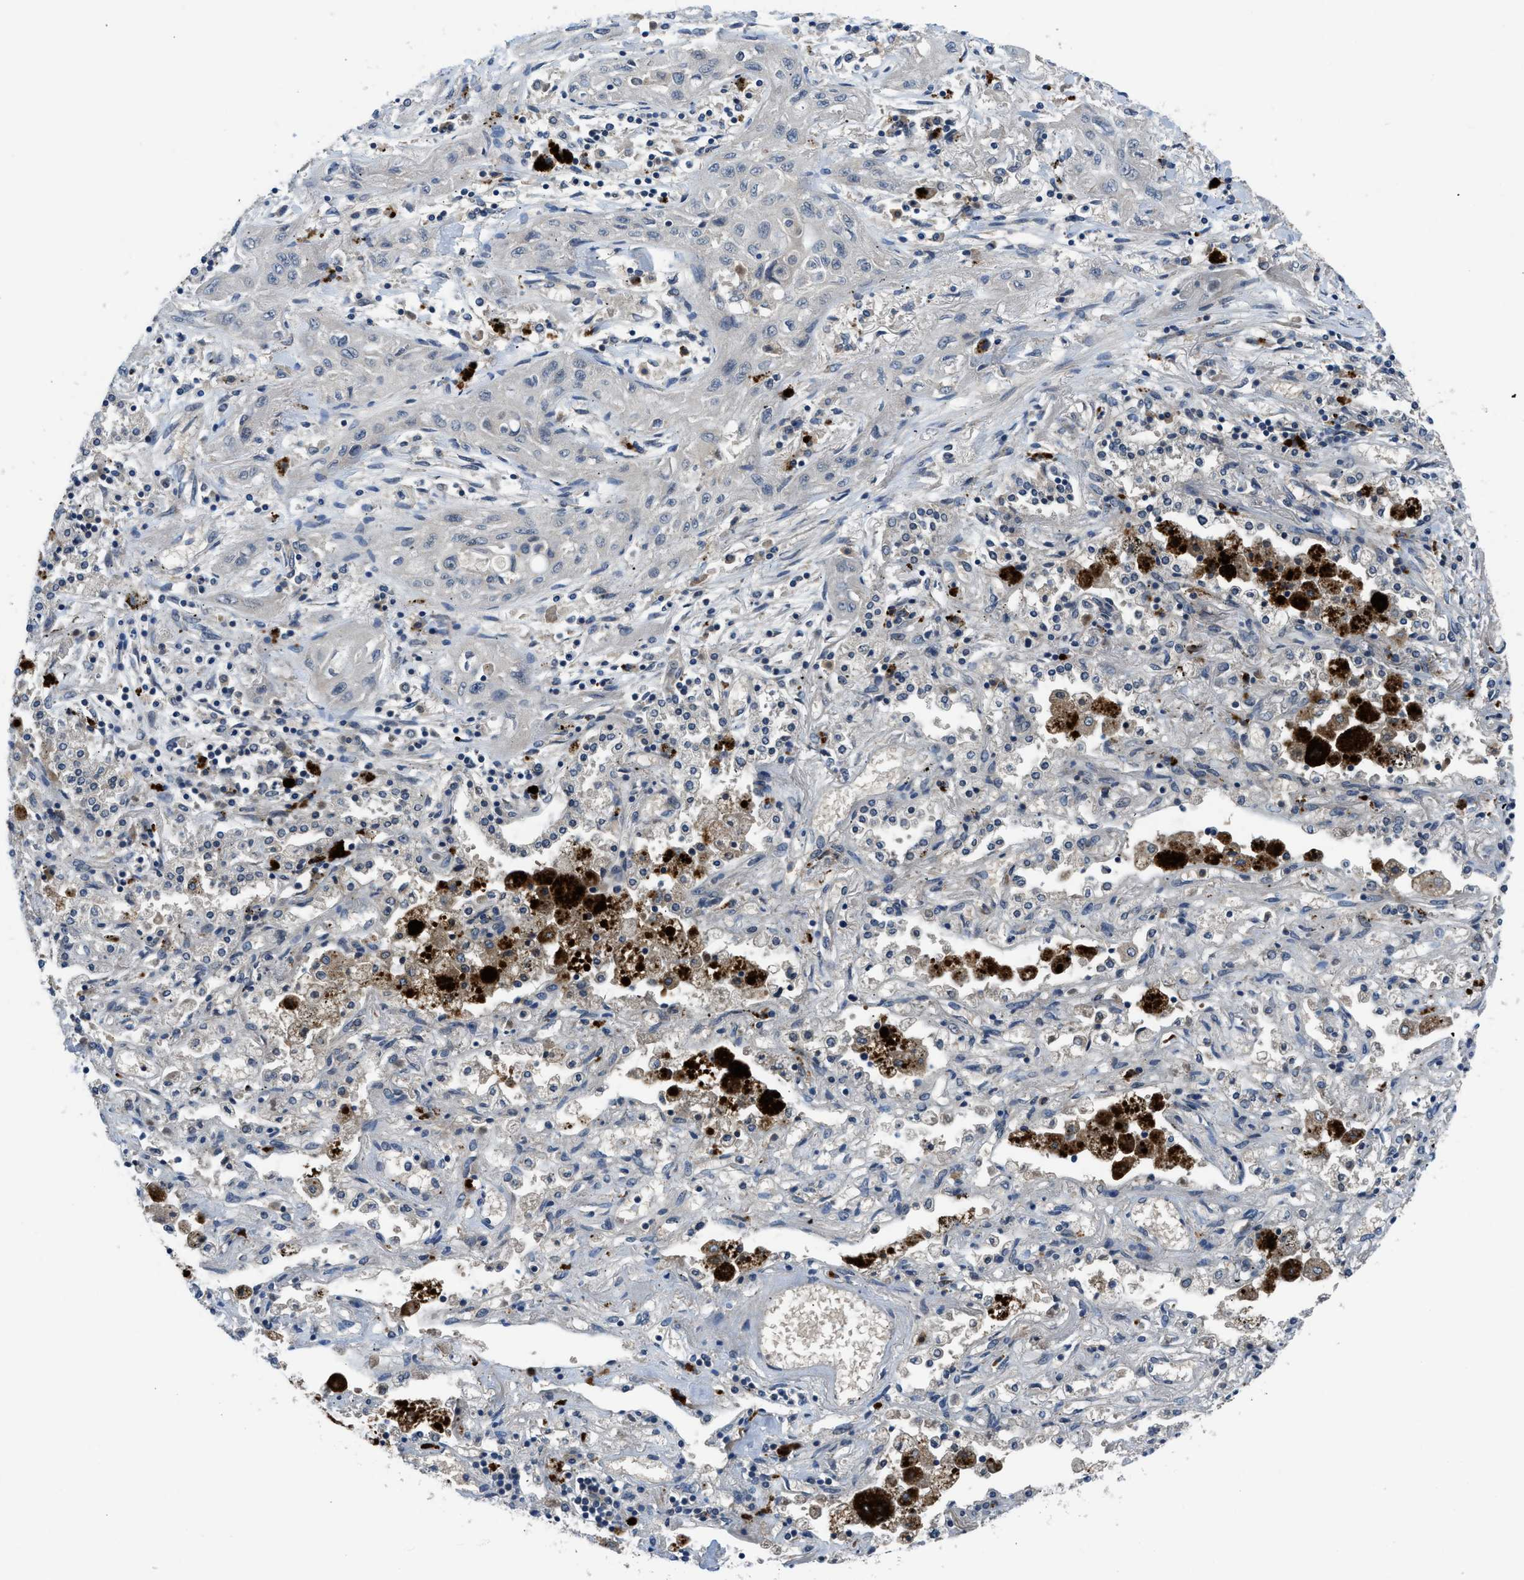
{"staining": {"intensity": "negative", "quantity": "none", "location": "none"}, "tissue": "lung cancer", "cell_type": "Tumor cells", "image_type": "cancer", "snomed": [{"axis": "morphology", "description": "Squamous cell carcinoma, NOS"}, {"axis": "topography", "description": "Lung"}], "caption": "Immunohistochemistry photomicrograph of neoplastic tissue: lung squamous cell carcinoma stained with DAB demonstrates no significant protein staining in tumor cells. (DAB IHC with hematoxylin counter stain).", "gene": "PDE7A", "patient": {"sex": "female", "age": 47}}